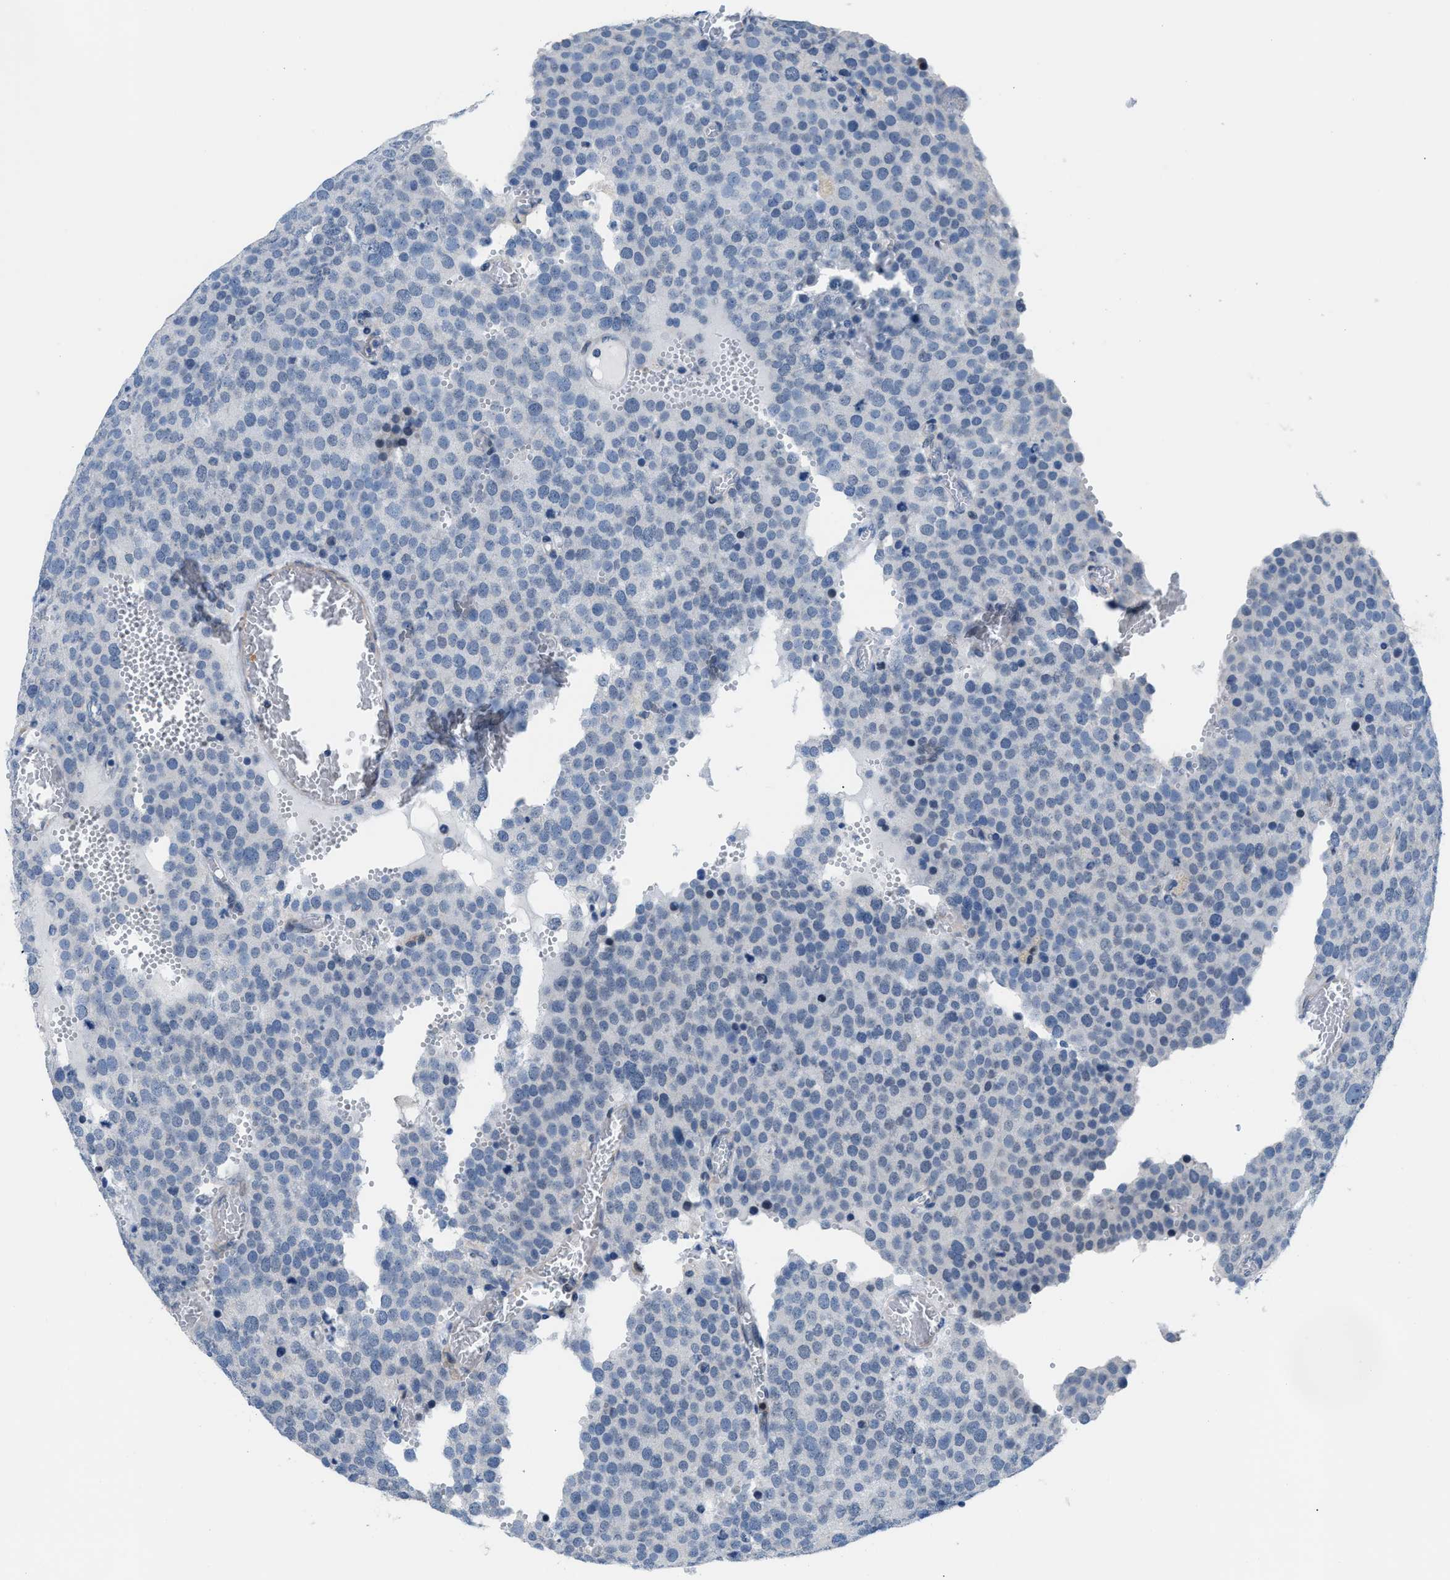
{"staining": {"intensity": "negative", "quantity": "none", "location": "none"}, "tissue": "testis cancer", "cell_type": "Tumor cells", "image_type": "cancer", "snomed": [{"axis": "morphology", "description": "Normal tissue, NOS"}, {"axis": "morphology", "description": "Seminoma, NOS"}, {"axis": "topography", "description": "Testis"}], "caption": "This is an immunohistochemistry (IHC) image of testis cancer (seminoma). There is no expression in tumor cells.", "gene": "FDCSP", "patient": {"sex": "male", "age": 71}}